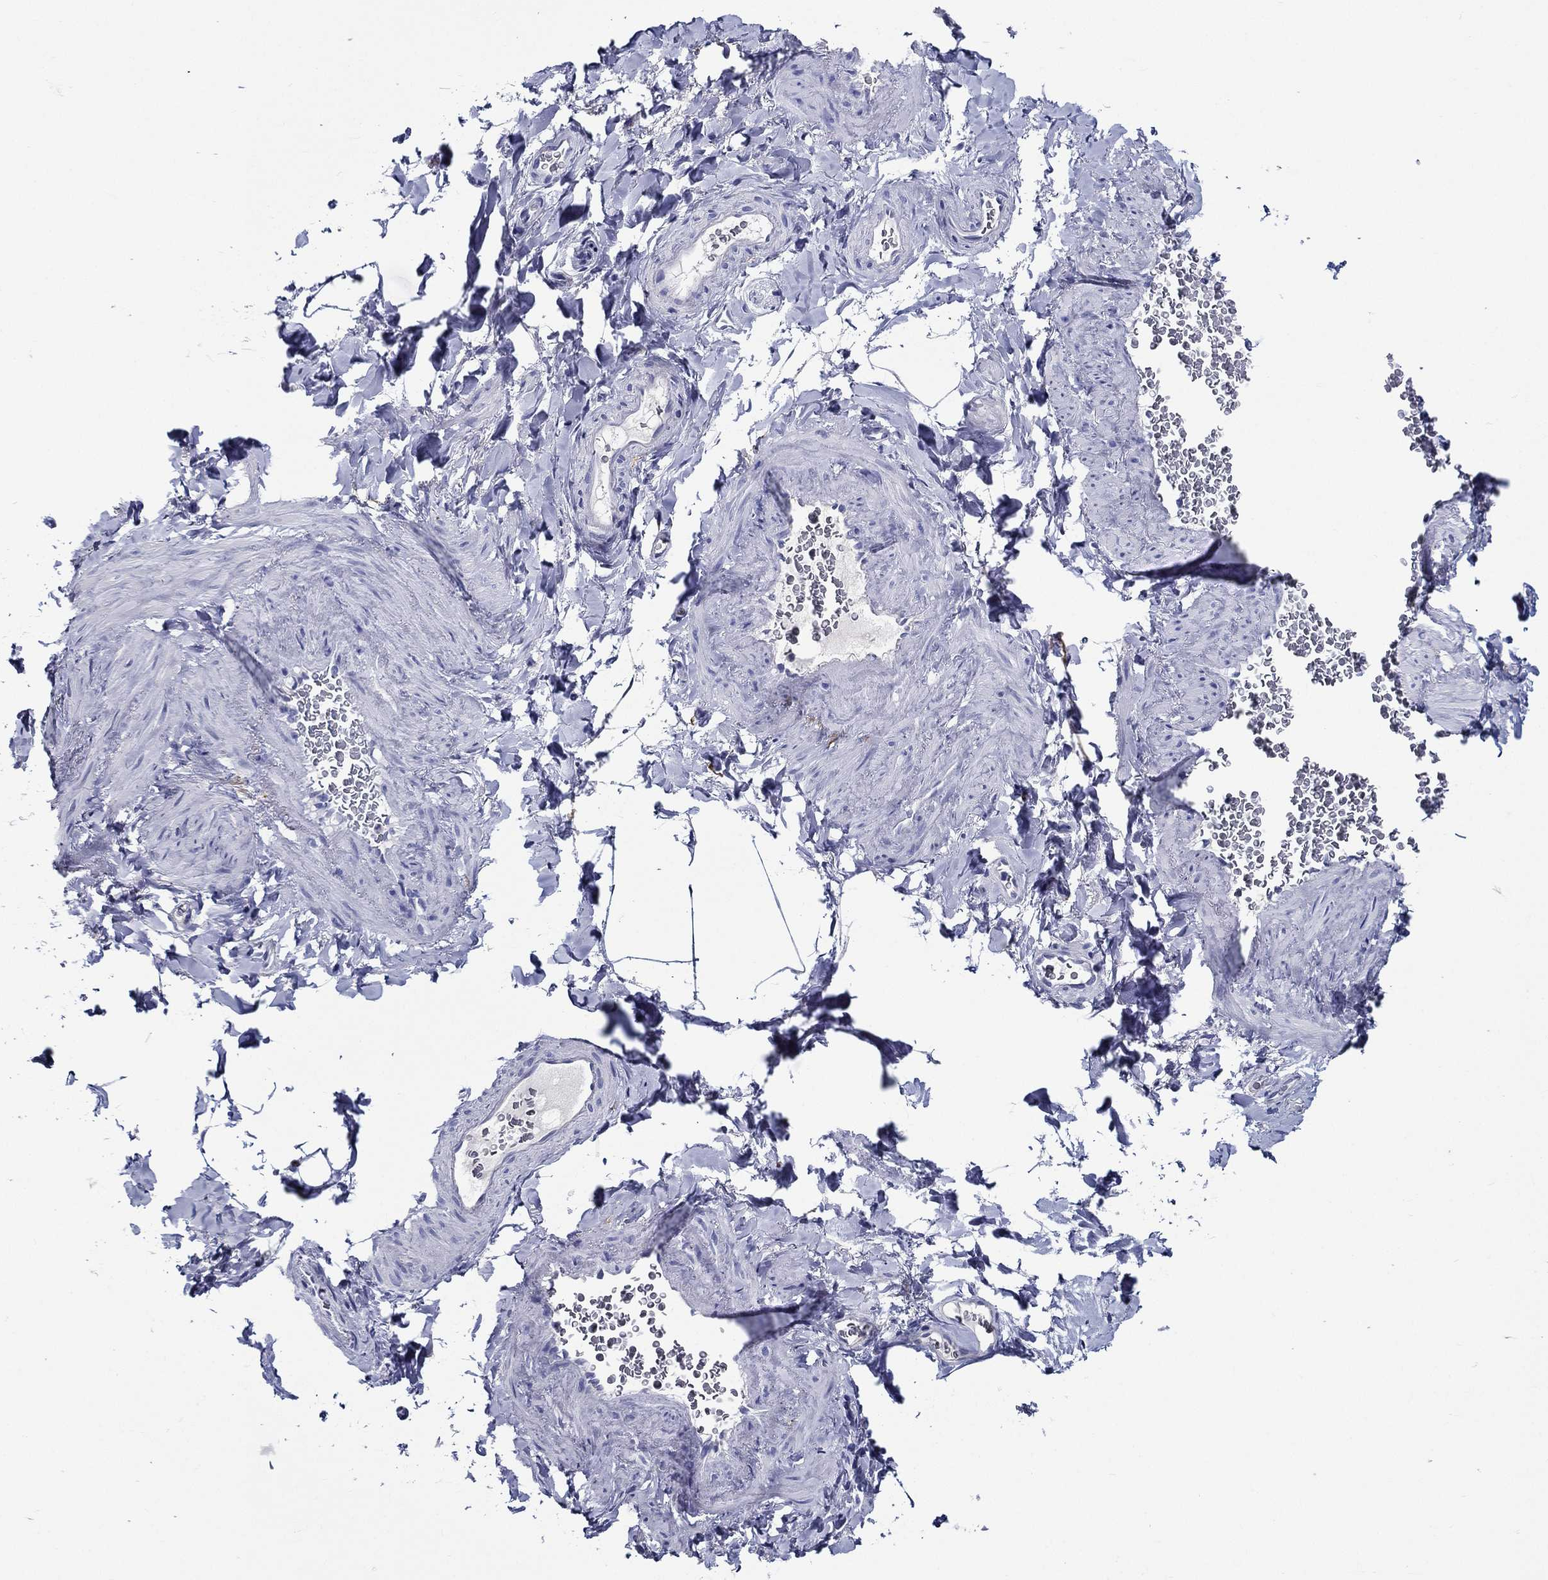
{"staining": {"intensity": "negative", "quantity": "none", "location": "none"}, "tissue": "soft tissue", "cell_type": "Fibroblasts", "image_type": "normal", "snomed": [{"axis": "morphology", "description": "Normal tissue, NOS"}, {"axis": "topography", "description": "Soft tissue"}, {"axis": "topography", "description": "Vascular tissue"}], "caption": "The micrograph exhibits no significant positivity in fibroblasts of soft tissue.", "gene": "ACE2", "patient": {"sex": "male", "age": 41}}